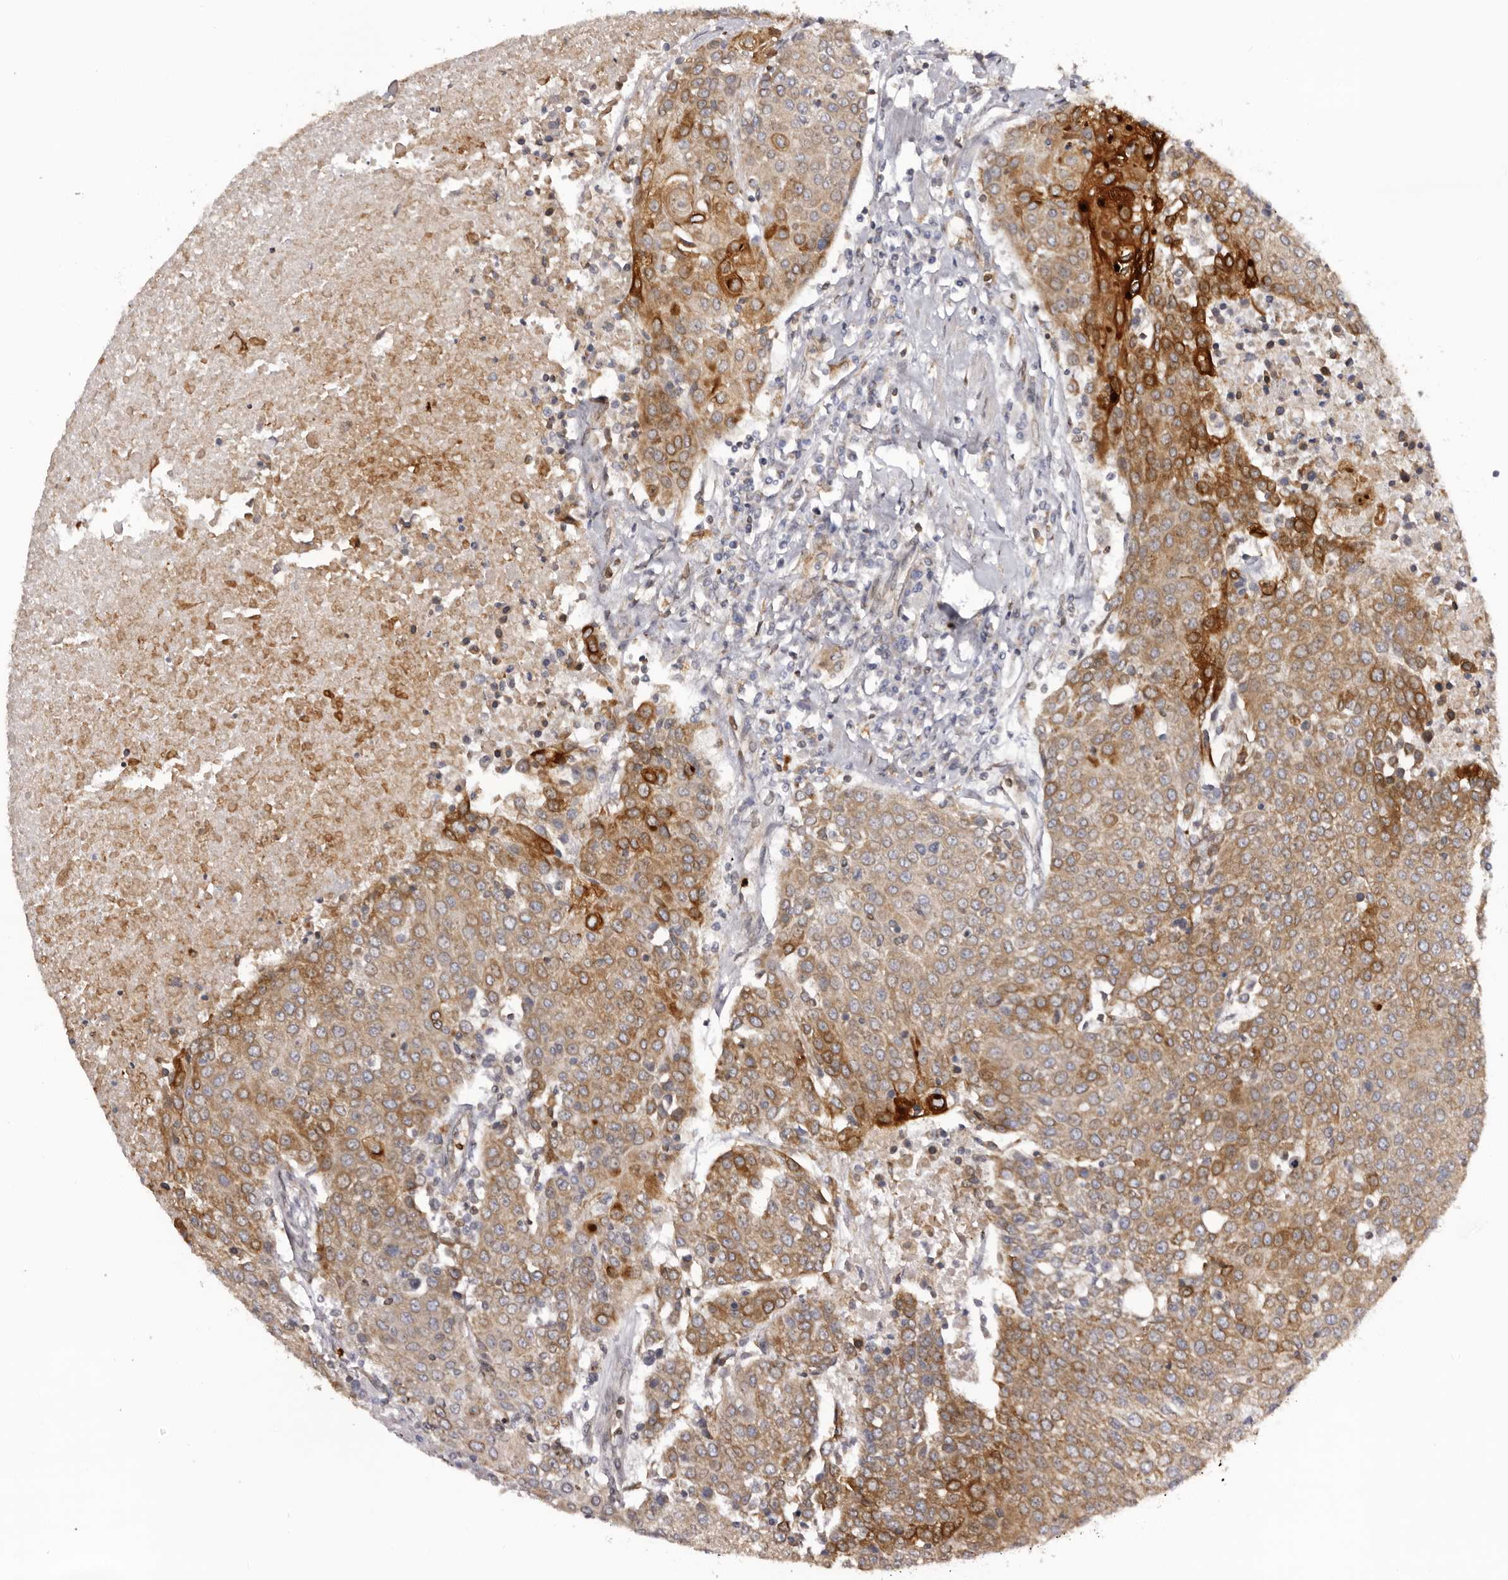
{"staining": {"intensity": "moderate", "quantity": ">75%", "location": "cytoplasmic/membranous"}, "tissue": "urothelial cancer", "cell_type": "Tumor cells", "image_type": "cancer", "snomed": [{"axis": "morphology", "description": "Urothelial carcinoma, High grade"}, {"axis": "topography", "description": "Urinary bladder"}], "caption": "Immunohistochemical staining of urothelial cancer demonstrates moderate cytoplasmic/membranous protein expression in about >75% of tumor cells.", "gene": "C4orf3", "patient": {"sex": "female", "age": 85}}